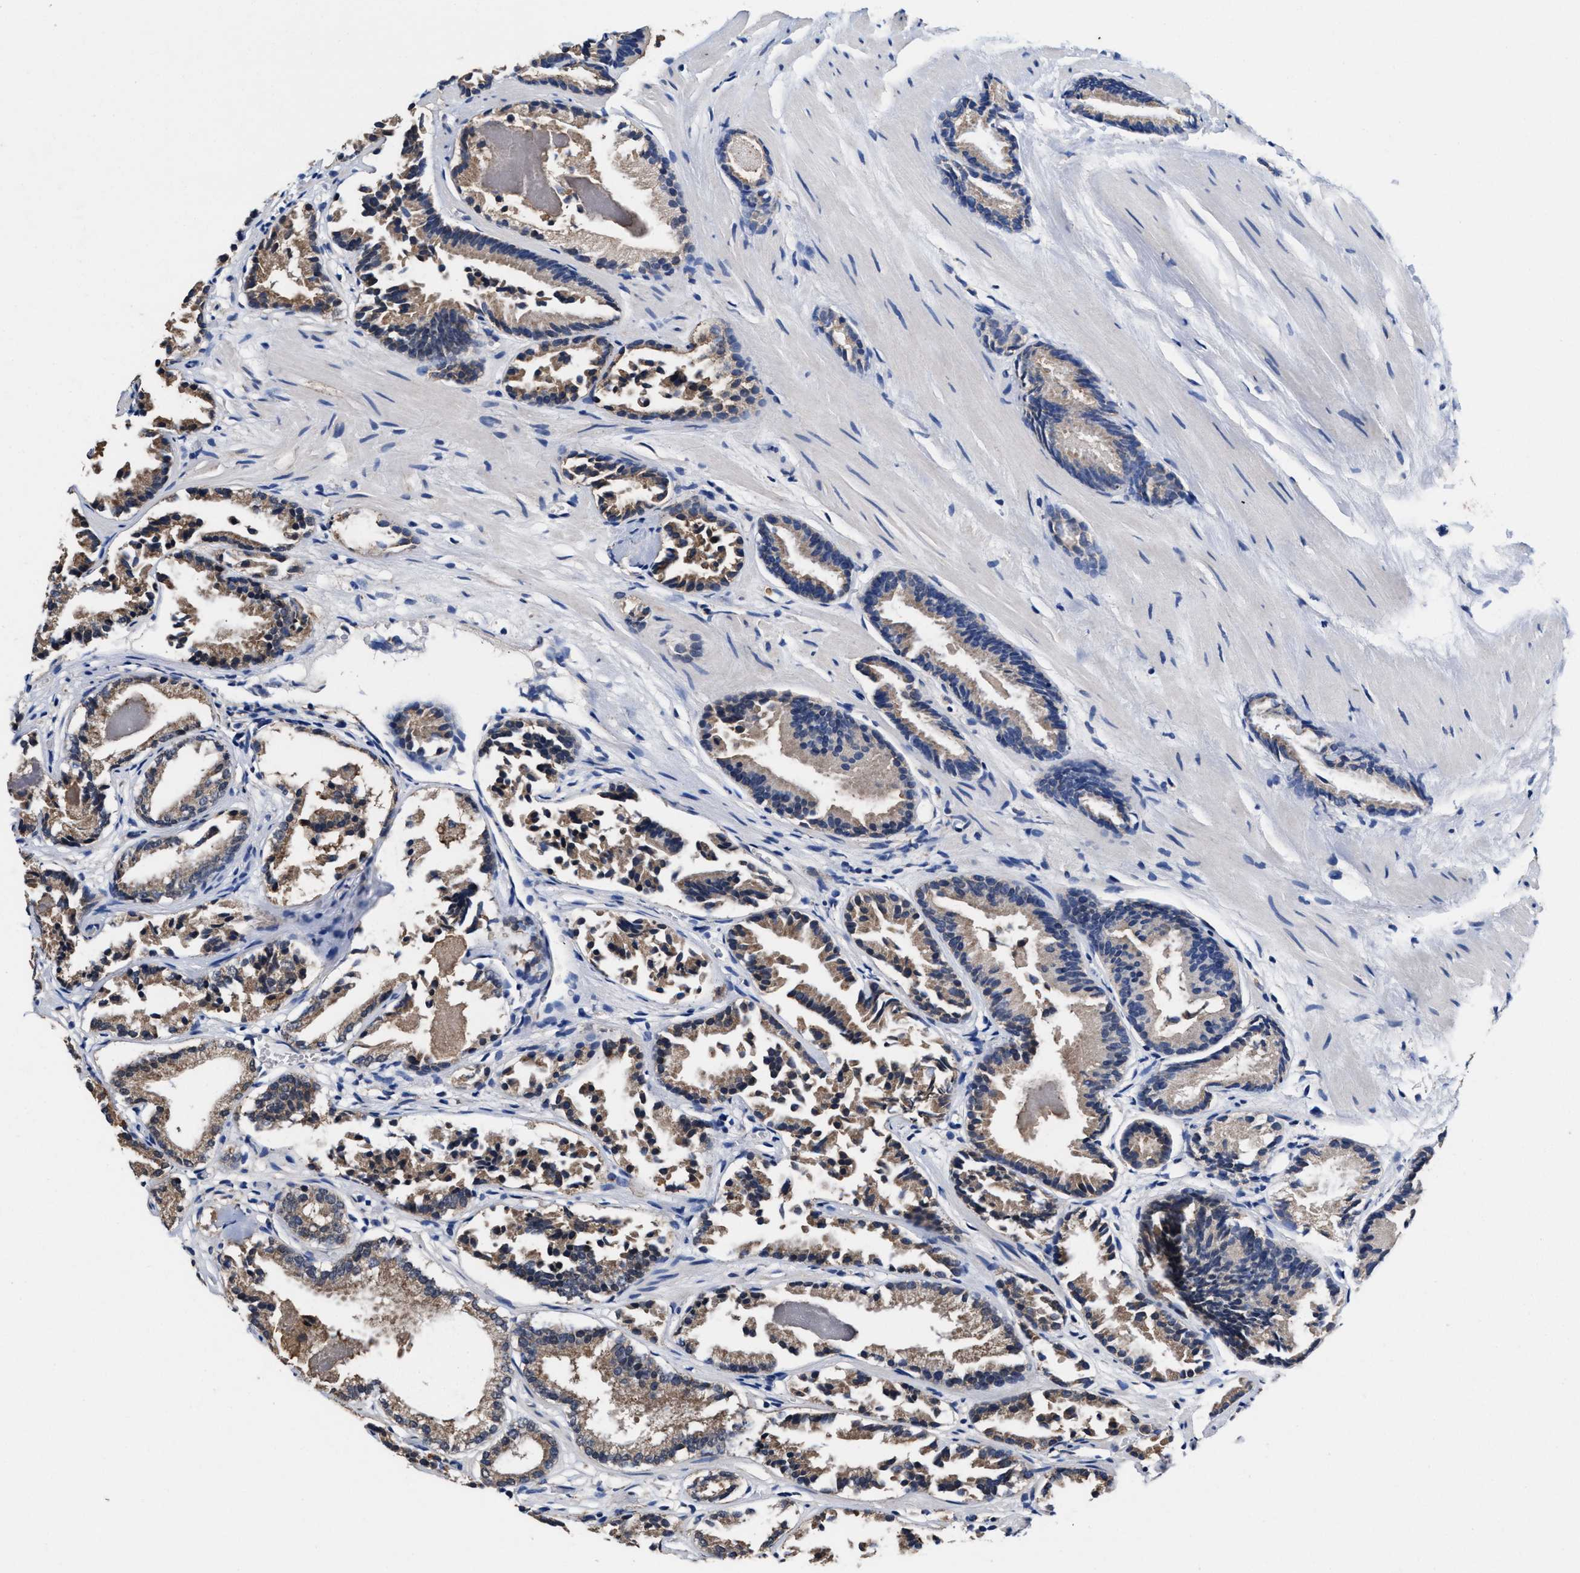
{"staining": {"intensity": "weak", "quantity": ">75%", "location": "cytoplasmic/membranous"}, "tissue": "prostate cancer", "cell_type": "Tumor cells", "image_type": "cancer", "snomed": [{"axis": "morphology", "description": "Adenocarcinoma, Low grade"}, {"axis": "topography", "description": "Prostate"}], "caption": "Protein staining of prostate cancer (low-grade adenocarcinoma) tissue demonstrates weak cytoplasmic/membranous expression in approximately >75% of tumor cells.", "gene": "ACLY", "patient": {"sex": "male", "age": 51}}